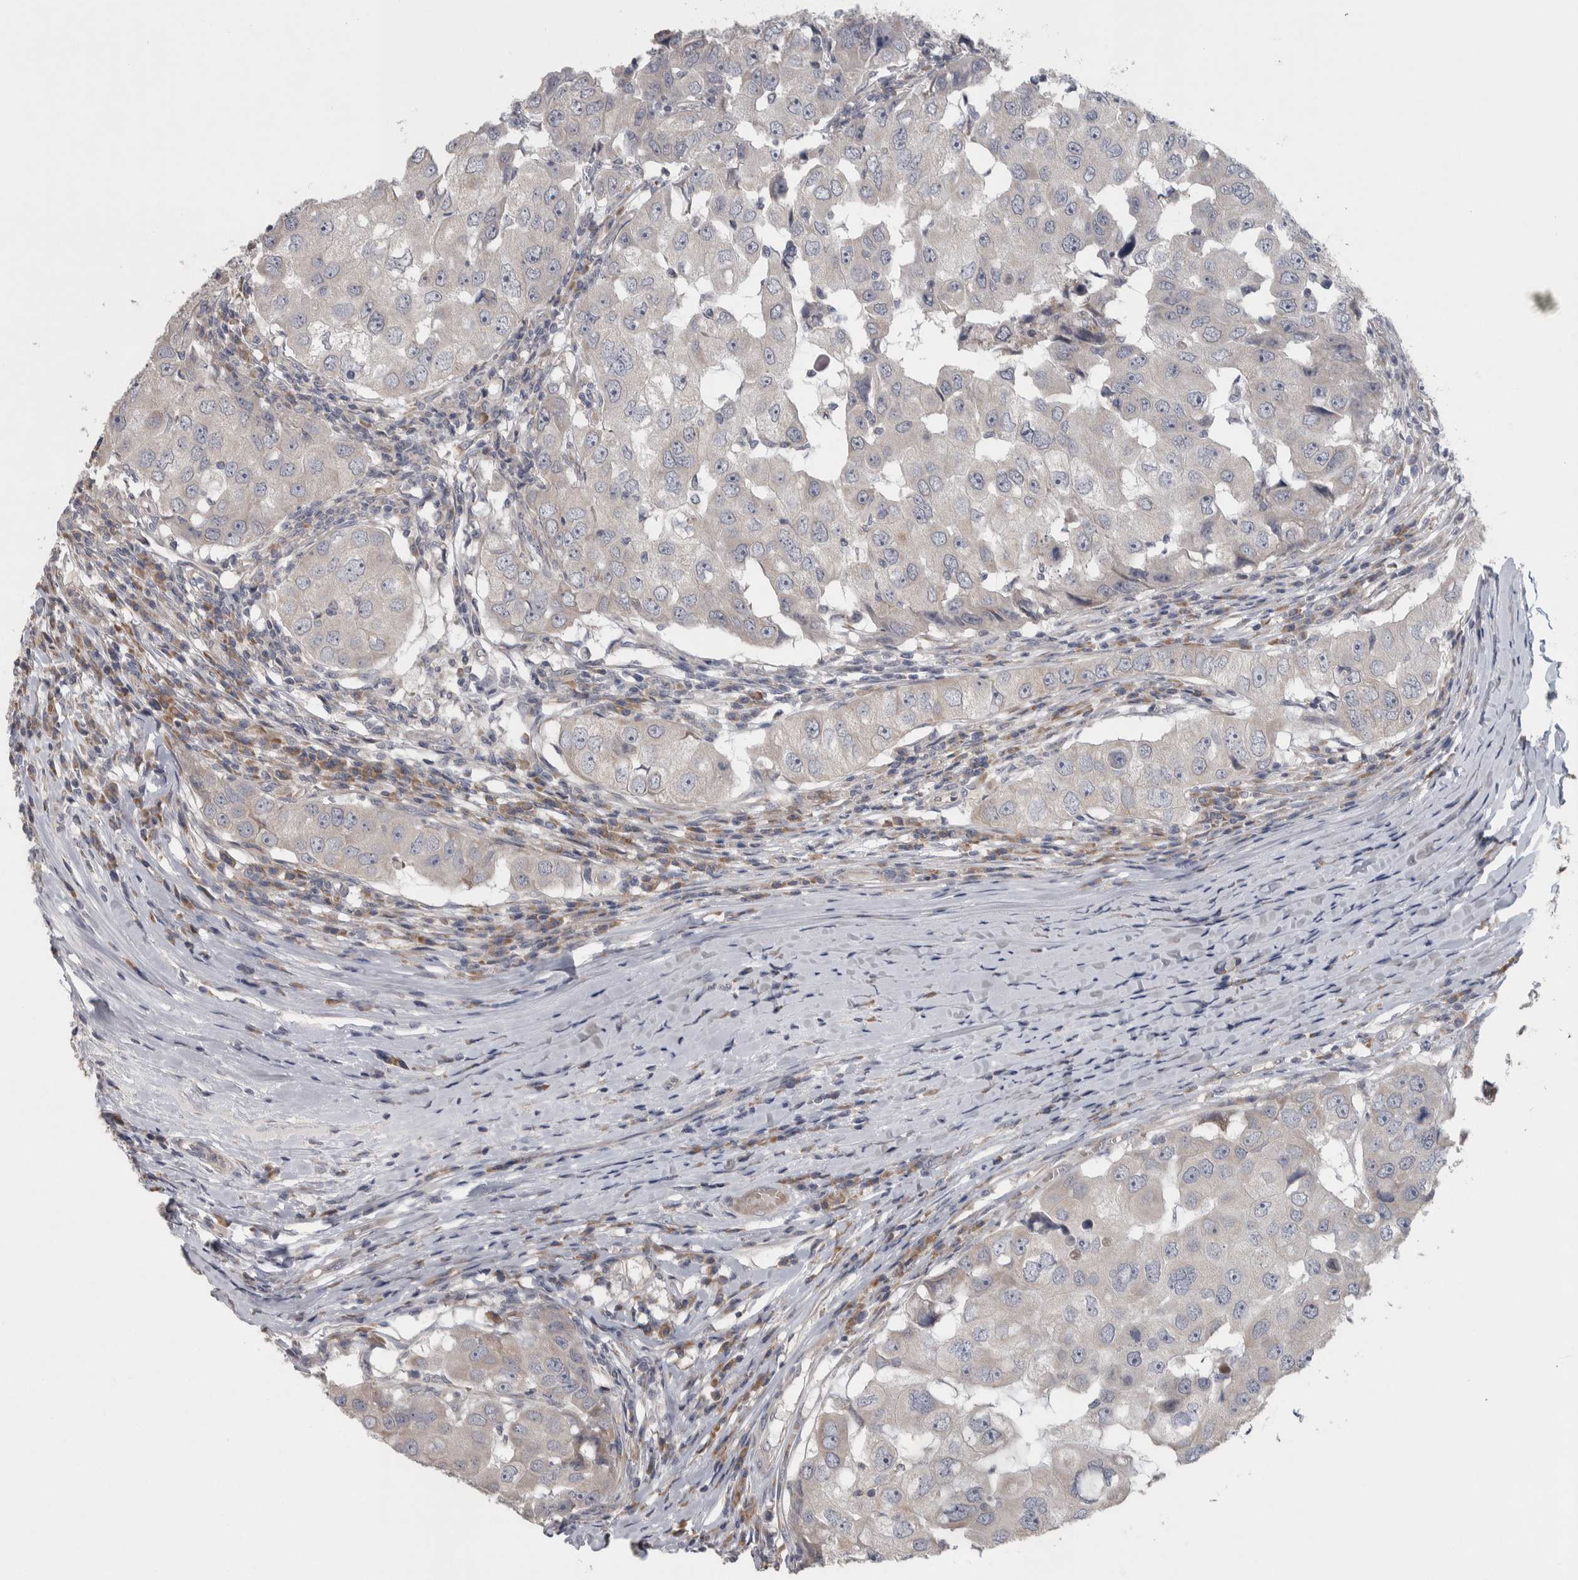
{"staining": {"intensity": "negative", "quantity": "none", "location": "none"}, "tissue": "breast cancer", "cell_type": "Tumor cells", "image_type": "cancer", "snomed": [{"axis": "morphology", "description": "Duct carcinoma"}, {"axis": "topography", "description": "Breast"}], "caption": "Immunohistochemistry of human breast intraductal carcinoma shows no positivity in tumor cells.", "gene": "SRP68", "patient": {"sex": "female", "age": 27}}